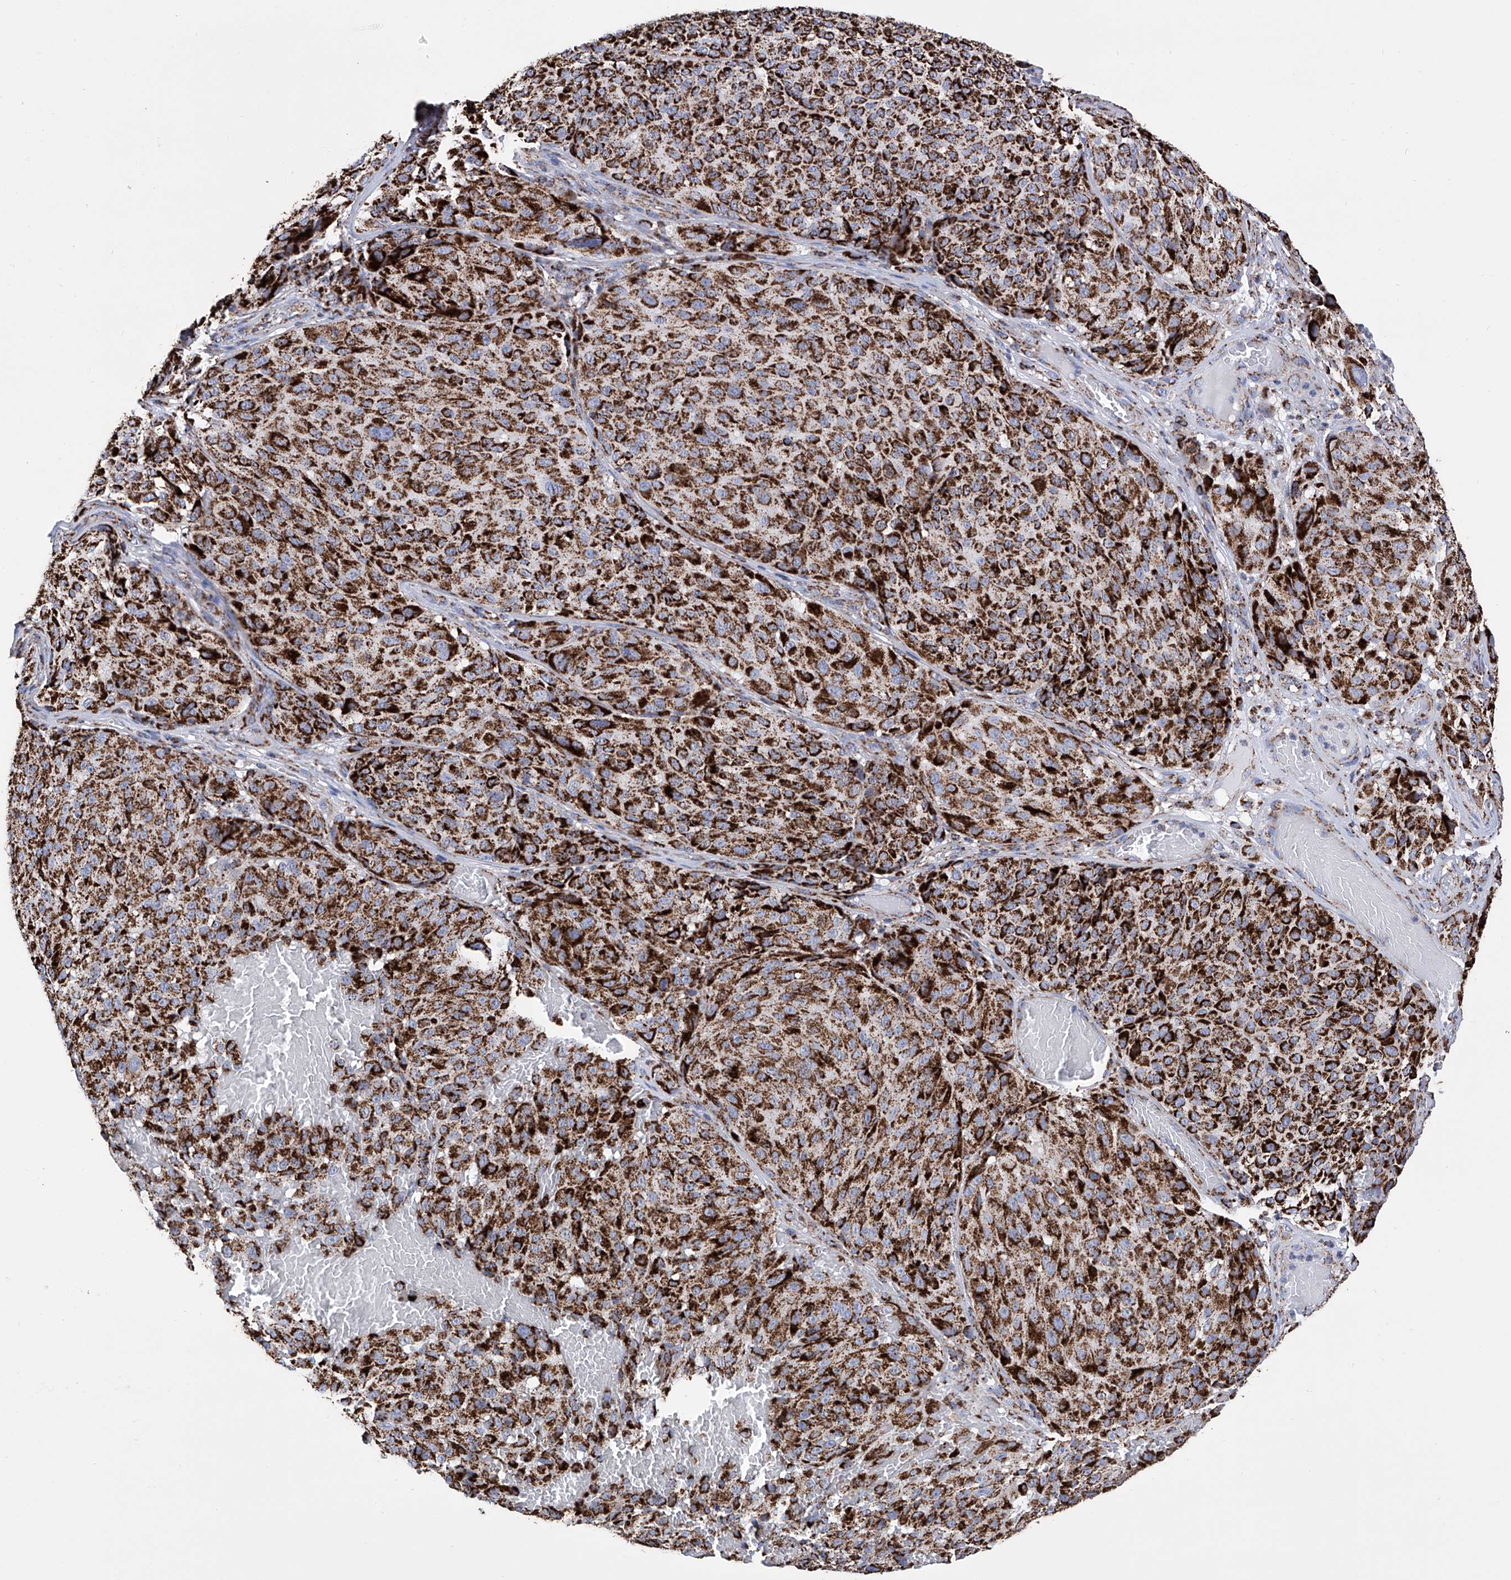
{"staining": {"intensity": "strong", "quantity": ">75%", "location": "cytoplasmic/membranous"}, "tissue": "melanoma", "cell_type": "Tumor cells", "image_type": "cancer", "snomed": [{"axis": "morphology", "description": "Malignant melanoma, NOS"}, {"axis": "topography", "description": "Skin"}], "caption": "Approximately >75% of tumor cells in human melanoma display strong cytoplasmic/membranous protein staining as visualized by brown immunohistochemical staining.", "gene": "ATP5PF", "patient": {"sex": "male", "age": 83}}